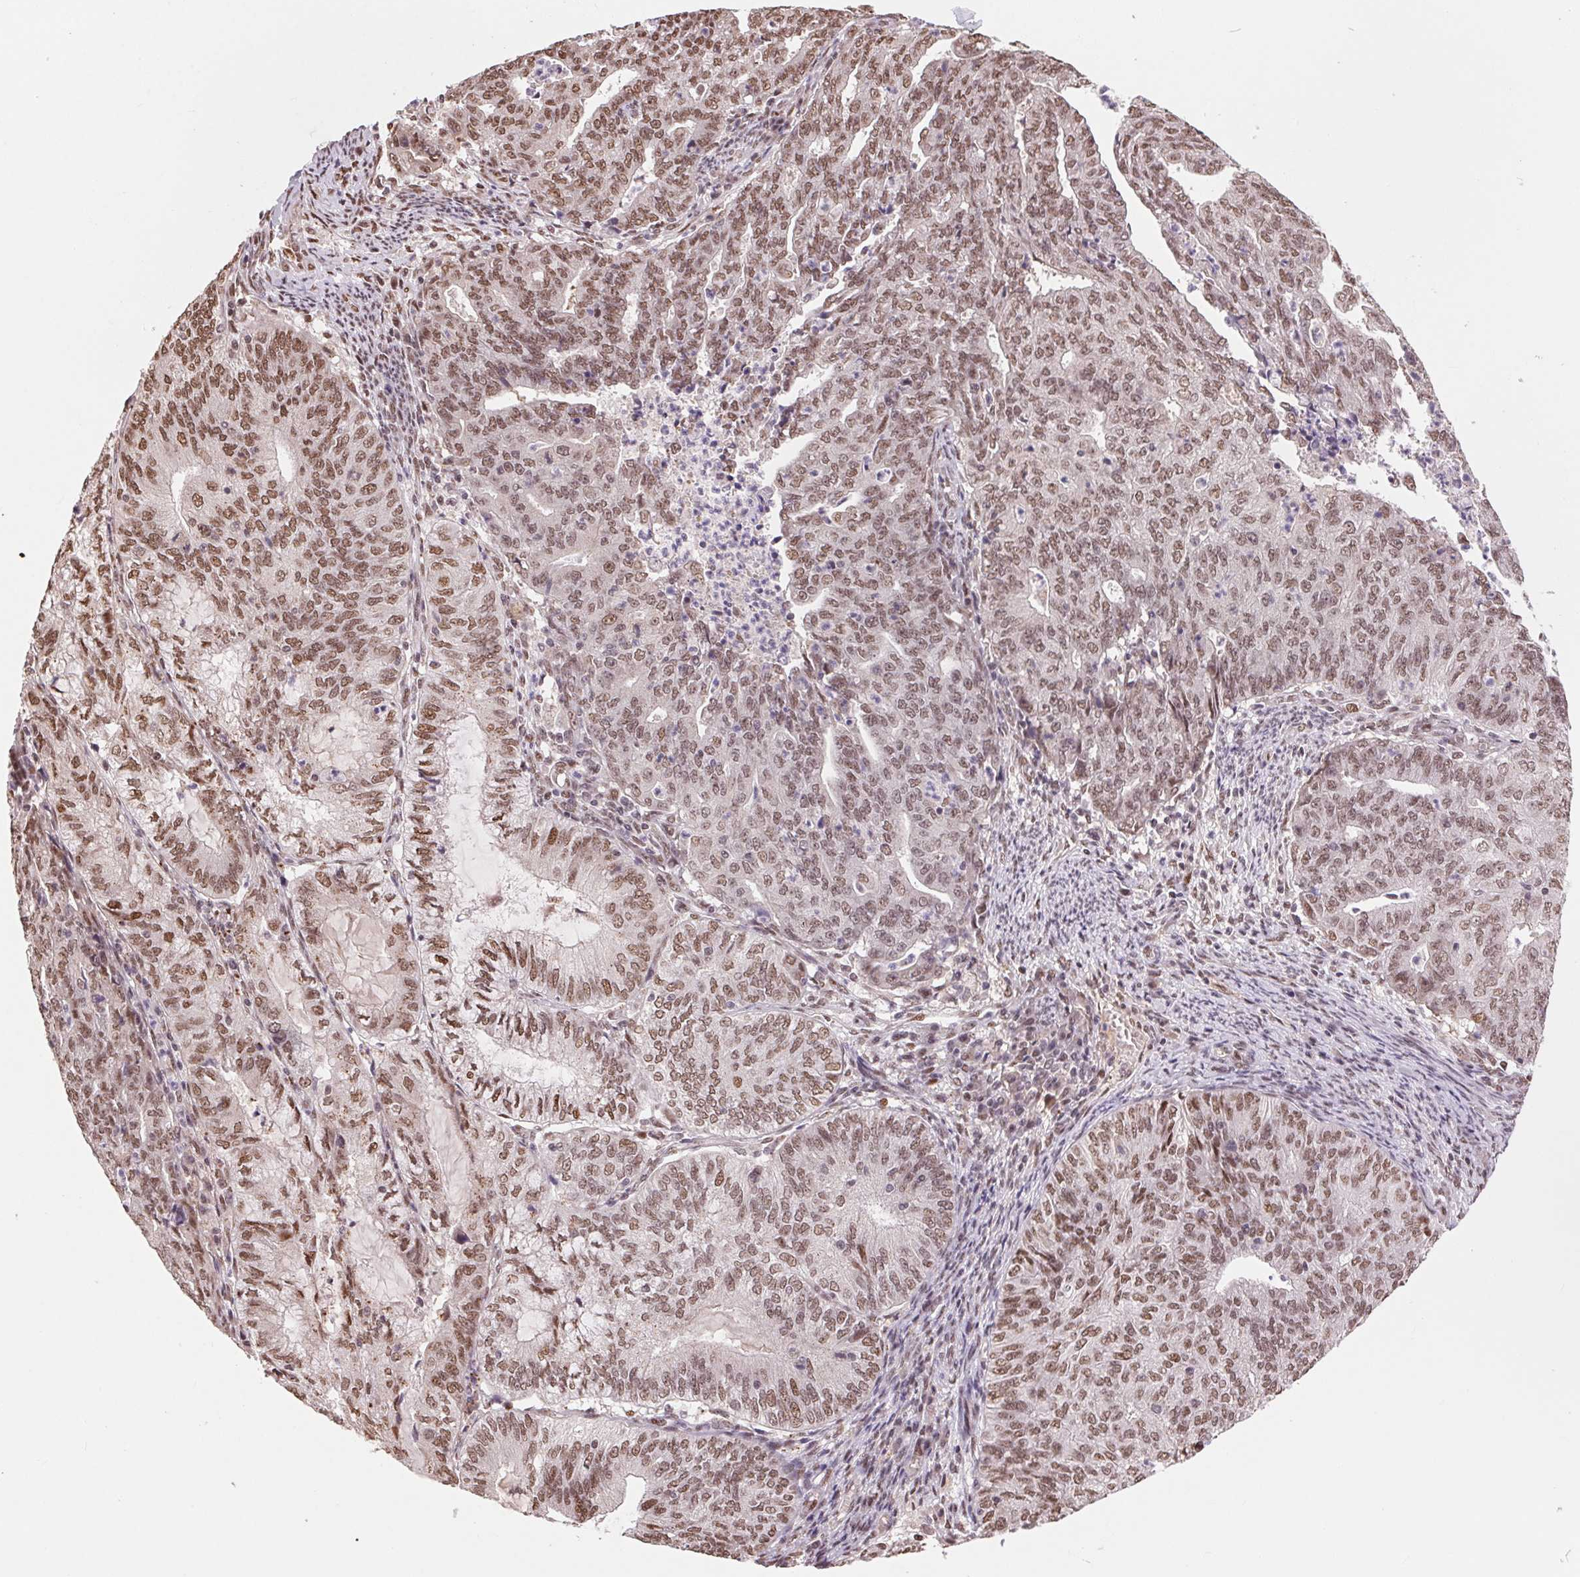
{"staining": {"intensity": "moderate", "quantity": ">75%", "location": "nuclear"}, "tissue": "endometrial cancer", "cell_type": "Tumor cells", "image_type": "cancer", "snomed": [{"axis": "morphology", "description": "Adenocarcinoma, NOS"}, {"axis": "topography", "description": "Endometrium"}], "caption": "Brown immunohistochemical staining in human endometrial cancer exhibits moderate nuclear staining in approximately >75% of tumor cells.", "gene": "RAD23A", "patient": {"sex": "female", "age": 82}}